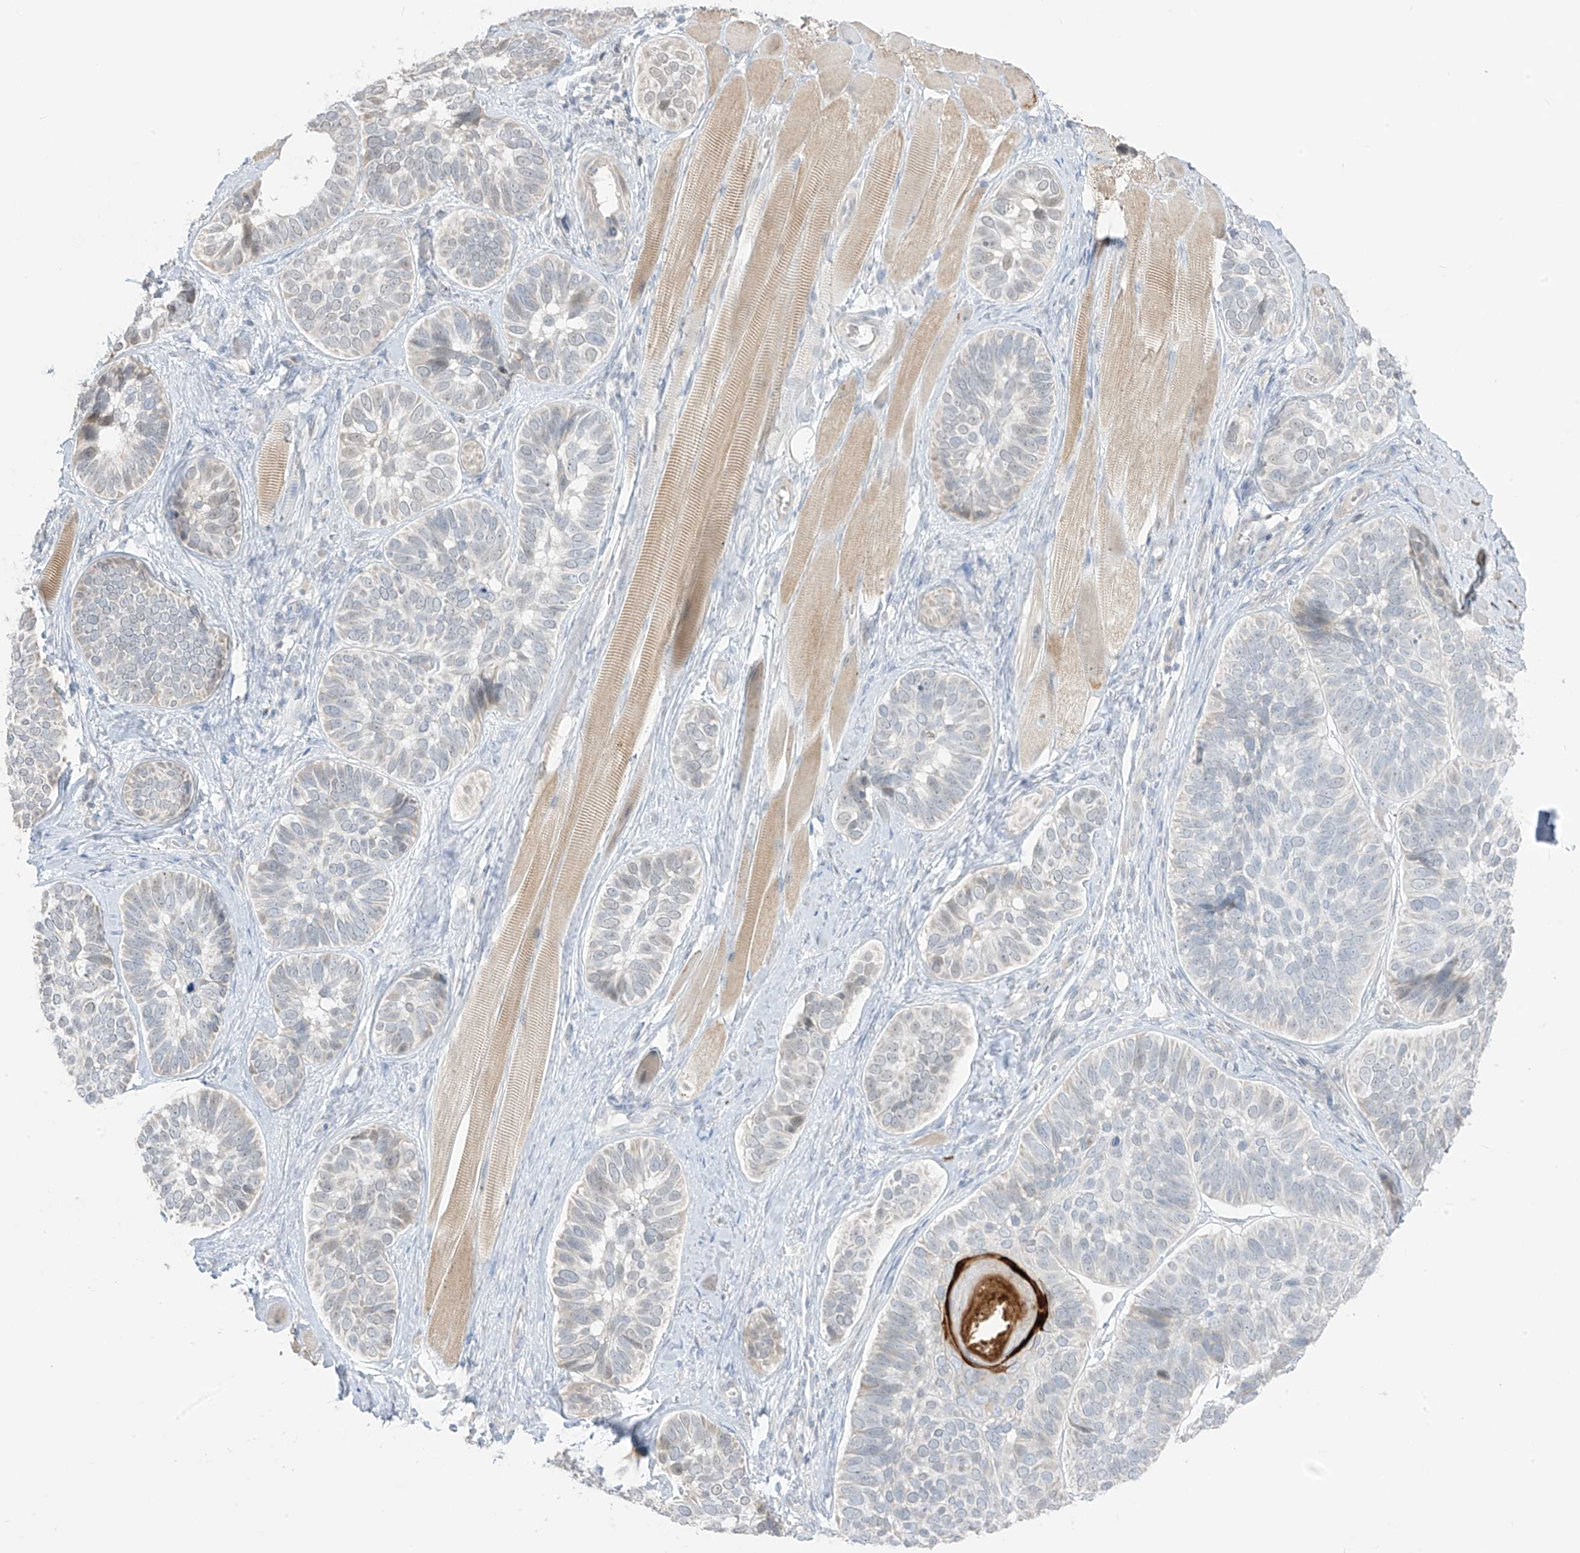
{"staining": {"intensity": "negative", "quantity": "none", "location": "none"}, "tissue": "skin cancer", "cell_type": "Tumor cells", "image_type": "cancer", "snomed": [{"axis": "morphology", "description": "Basal cell carcinoma"}, {"axis": "topography", "description": "Skin"}], "caption": "Immunohistochemistry (IHC) photomicrograph of neoplastic tissue: human skin basal cell carcinoma stained with DAB (3,3'-diaminobenzidine) reveals no significant protein staining in tumor cells.", "gene": "ASPRV1", "patient": {"sex": "male", "age": 62}}